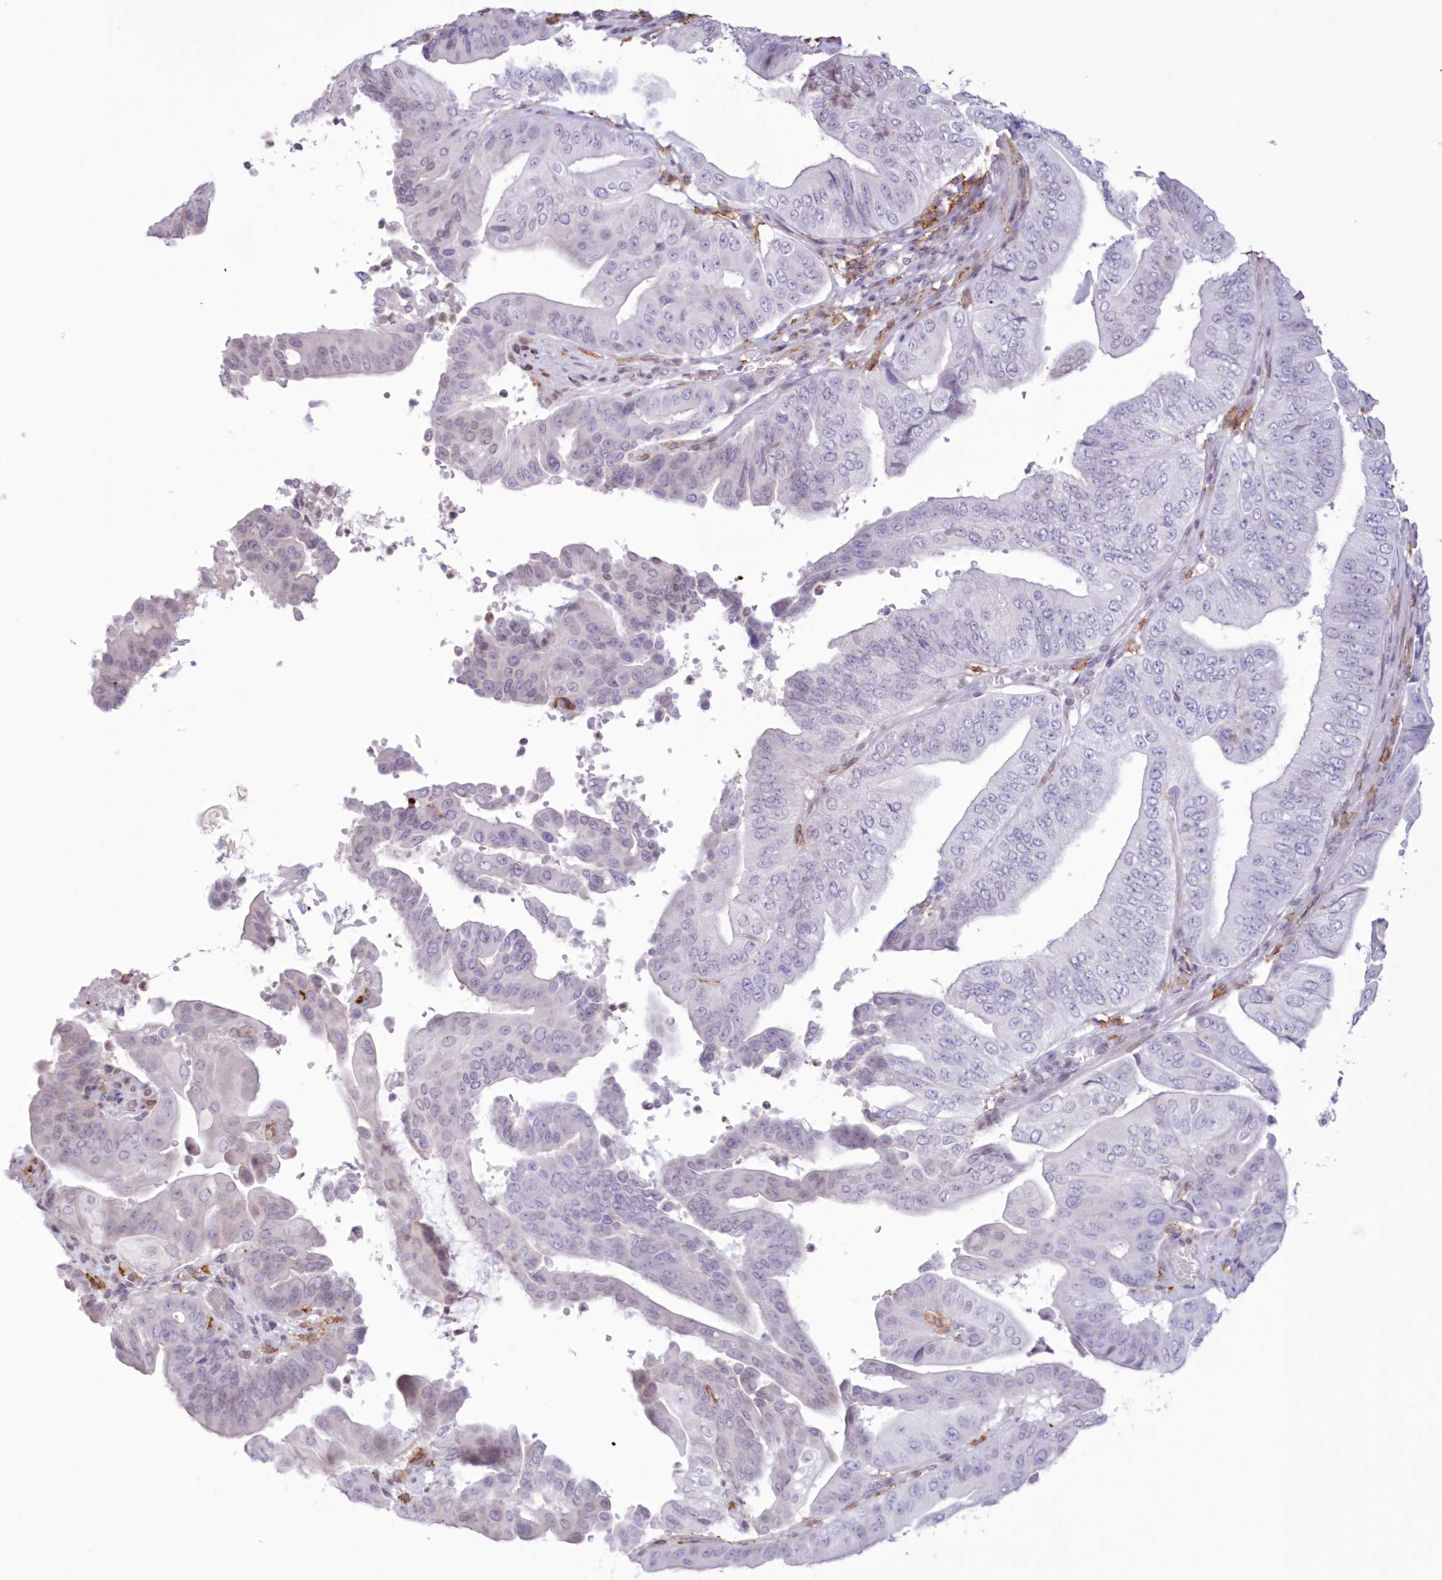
{"staining": {"intensity": "negative", "quantity": "none", "location": "none"}, "tissue": "pancreatic cancer", "cell_type": "Tumor cells", "image_type": "cancer", "snomed": [{"axis": "morphology", "description": "Adenocarcinoma, NOS"}, {"axis": "topography", "description": "Pancreas"}], "caption": "IHC image of pancreatic adenocarcinoma stained for a protein (brown), which exhibits no staining in tumor cells.", "gene": "C11orf1", "patient": {"sex": "female", "age": 77}}